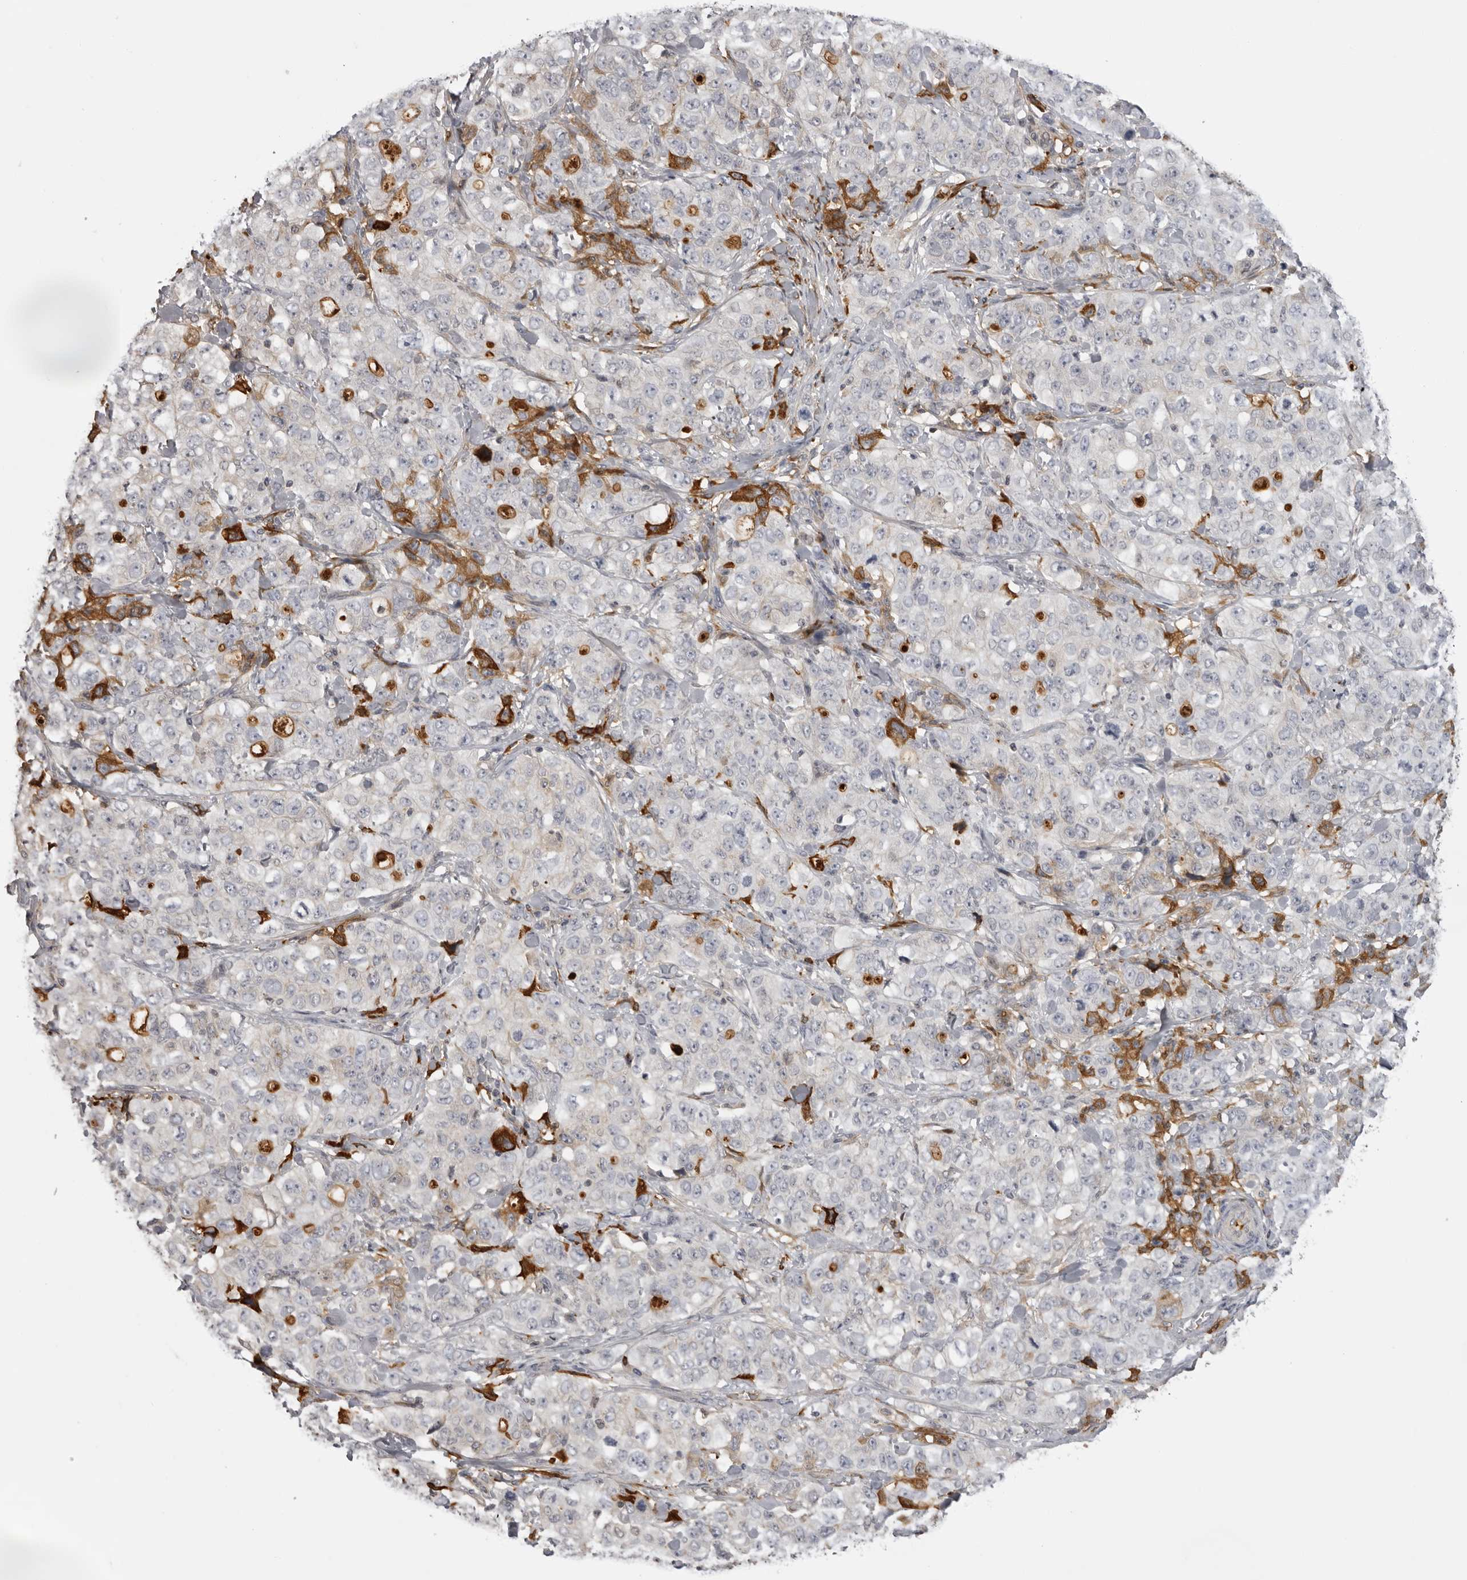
{"staining": {"intensity": "negative", "quantity": "none", "location": "none"}, "tissue": "stomach cancer", "cell_type": "Tumor cells", "image_type": "cancer", "snomed": [{"axis": "morphology", "description": "Adenocarcinoma, NOS"}, {"axis": "topography", "description": "Stomach"}], "caption": "IHC photomicrograph of neoplastic tissue: adenocarcinoma (stomach) stained with DAB reveals no significant protein positivity in tumor cells.", "gene": "PLEKHF2", "patient": {"sex": "male", "age": 48}}